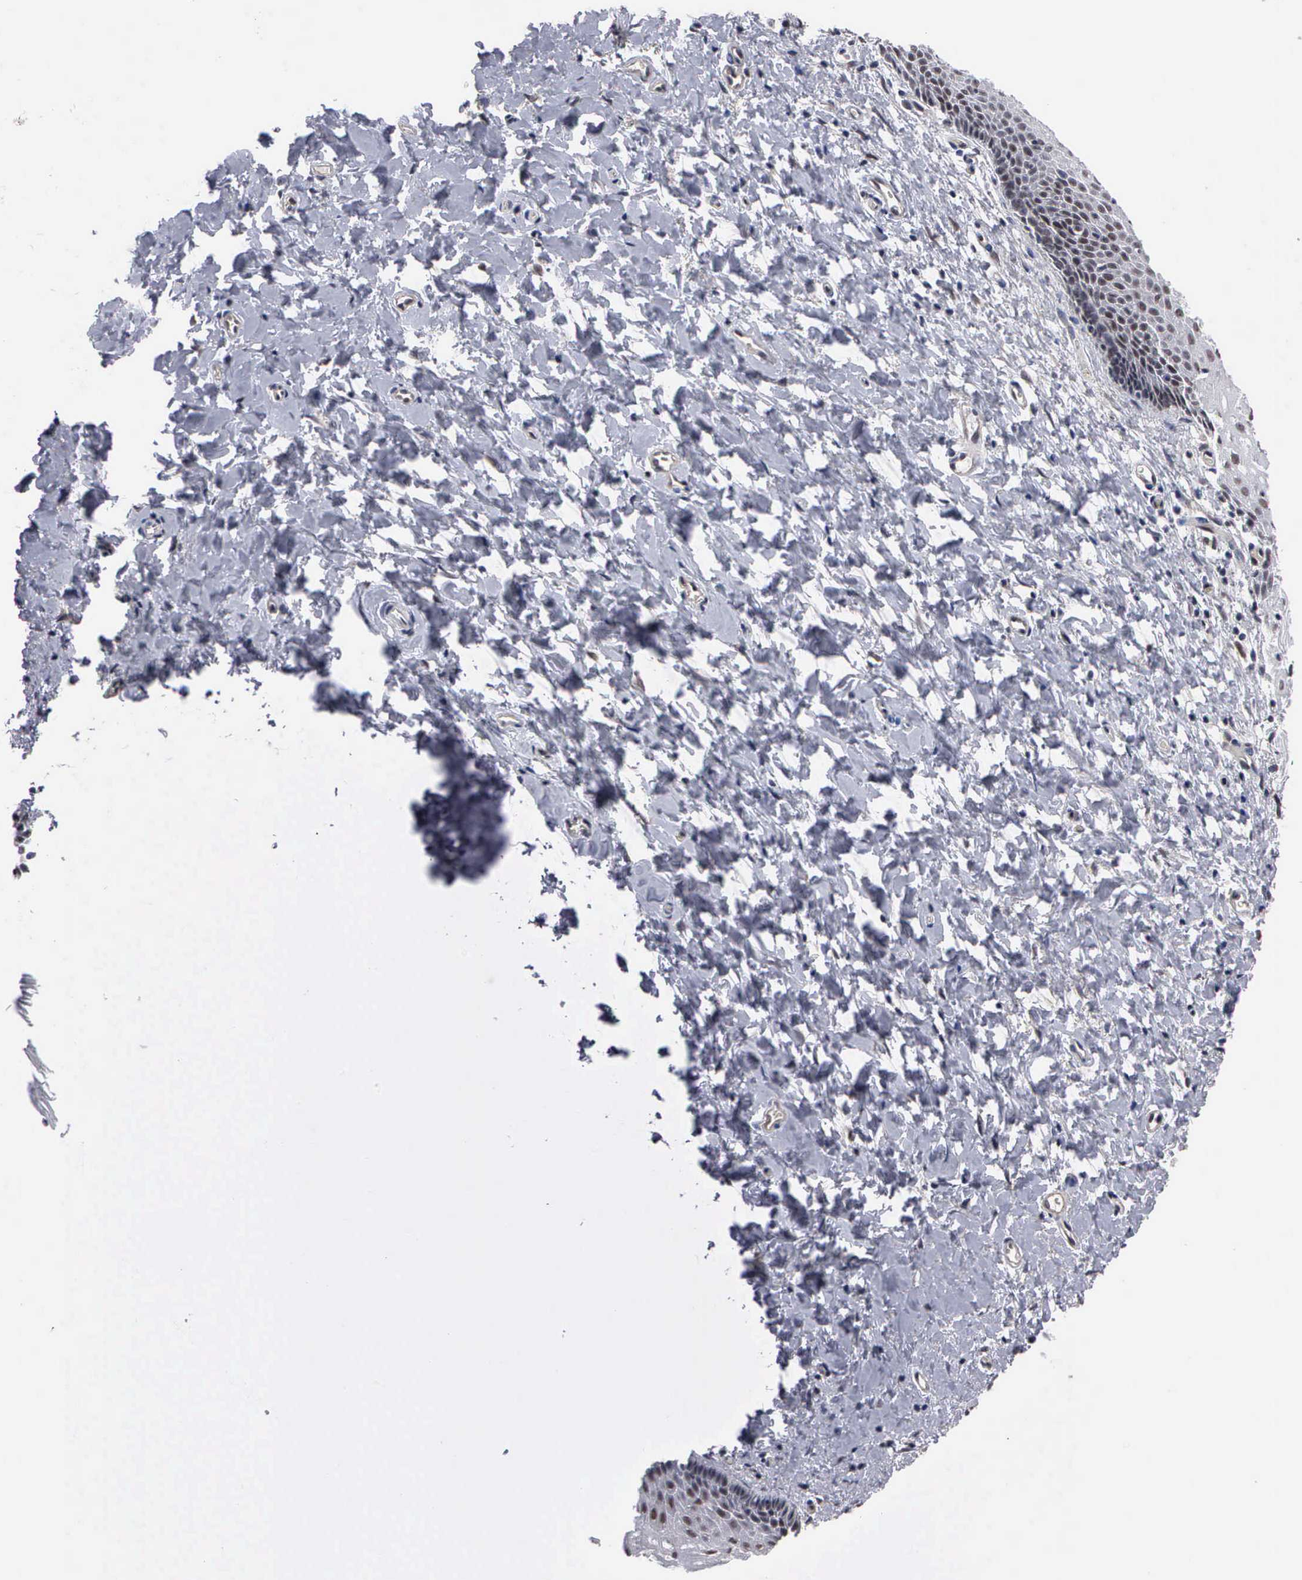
{"staining": {"intensity": "negative", "quantity": "none", "location": "none"}, "tissue": "cervix", "cell_type": "Glandular cells", "image_type": "normal", "snomed": [{"axis": "morphology", "description": "Normal tissue, NOS"}, {"axis": "topography", "description": "Cervix"}], "caption": "Protein analysis of normal cervix exhibits no significant expression in glandular cells.", "gene": "ZBTB33", "patient": {"sex": "female", "age": 53}}